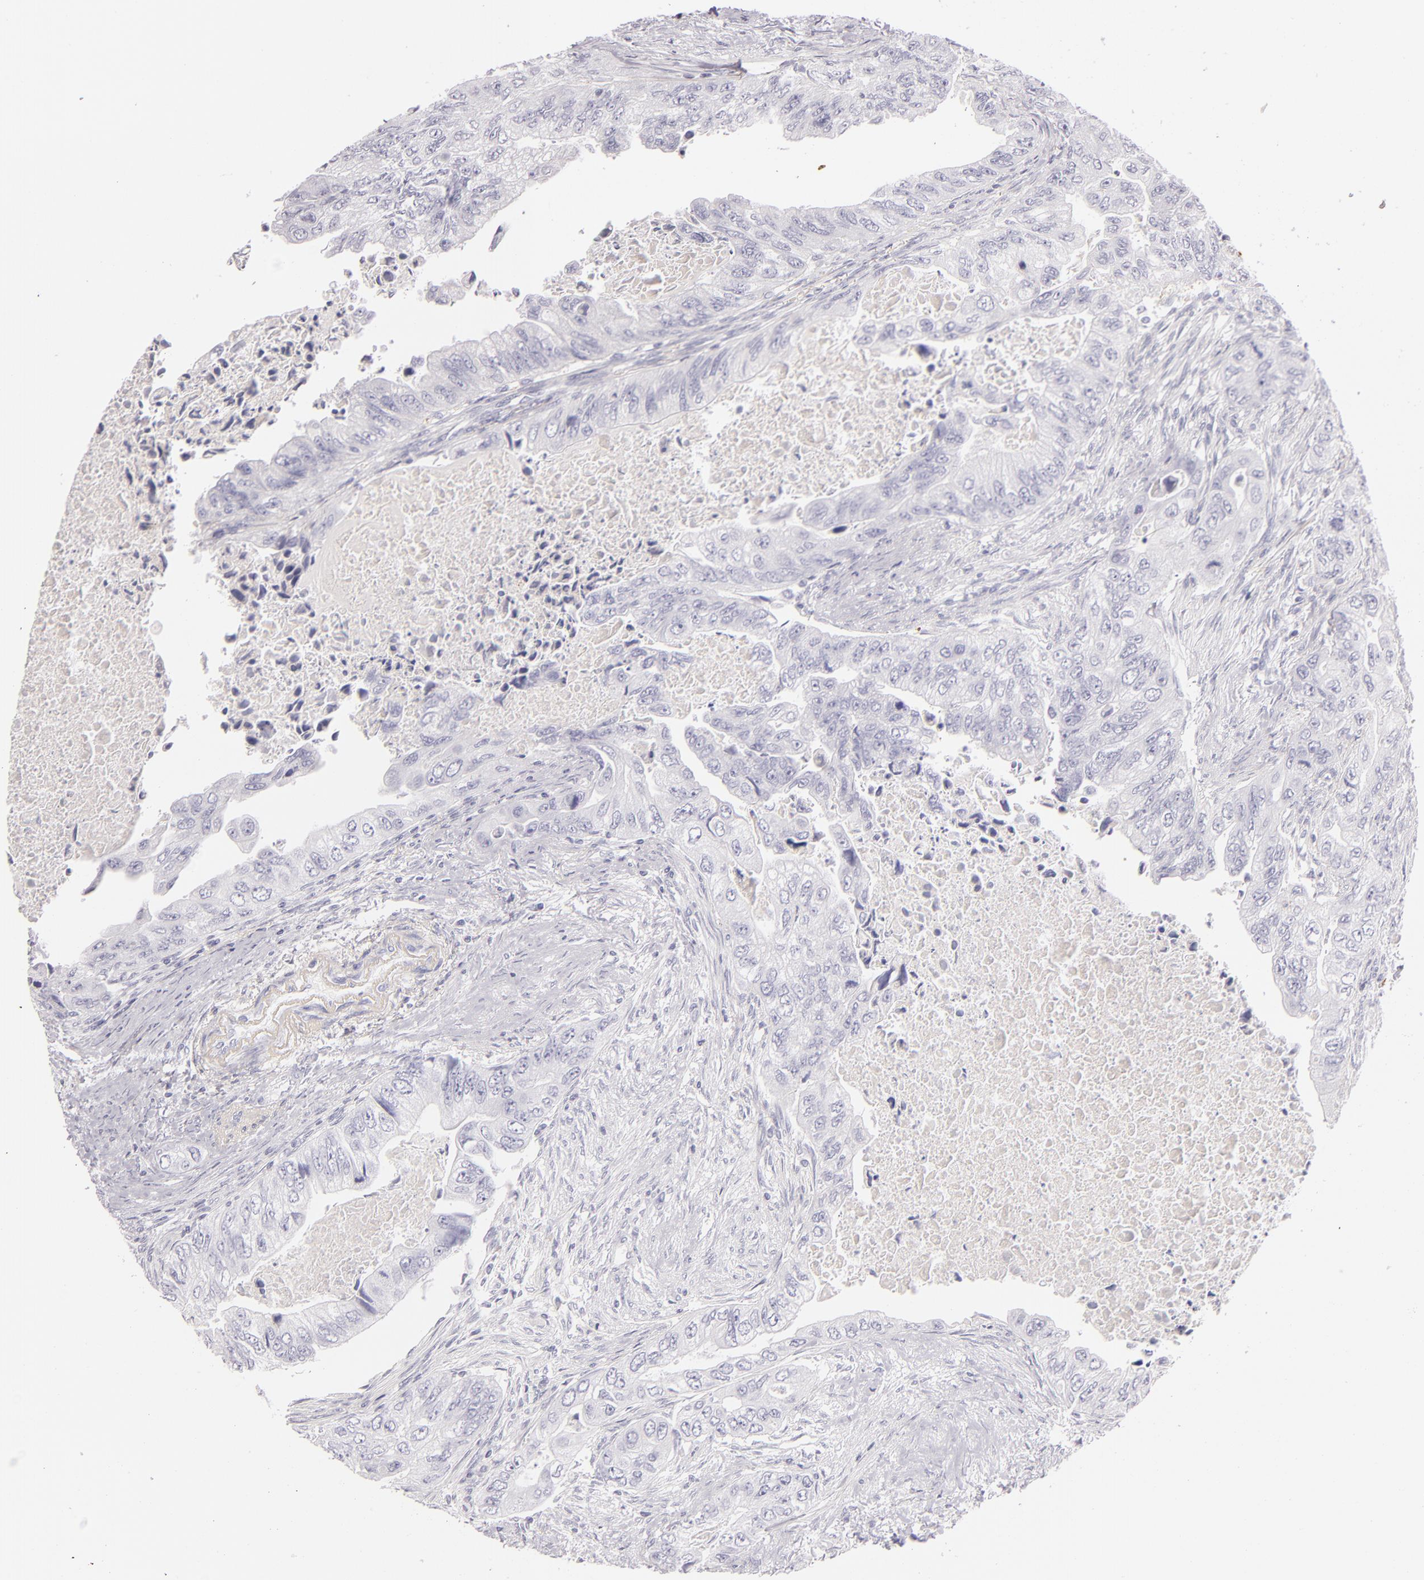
{"staining": {"intensity": "negative", "quantity": "none", "location": "none"}, "tissue": "colorectal cancer", "cell_type": "Tumor cells", "image_type": "cancer", "snomed": [{"axis": "morphology", "description": "Adenocarcinoma, NOS"}, {"axis": "topography", "description": "Colon"}], "caption": "High magnification brightfield microscopy of colorectal cancer stained with DAB (brown) and counterstained with hematoxylin (blue): tumor cells show no significant staining. (DAB IHC visualized using brightfield microscopy, high magnification).", "gene": "FABP1", "patient": {"sex": "female", "age": 11}}